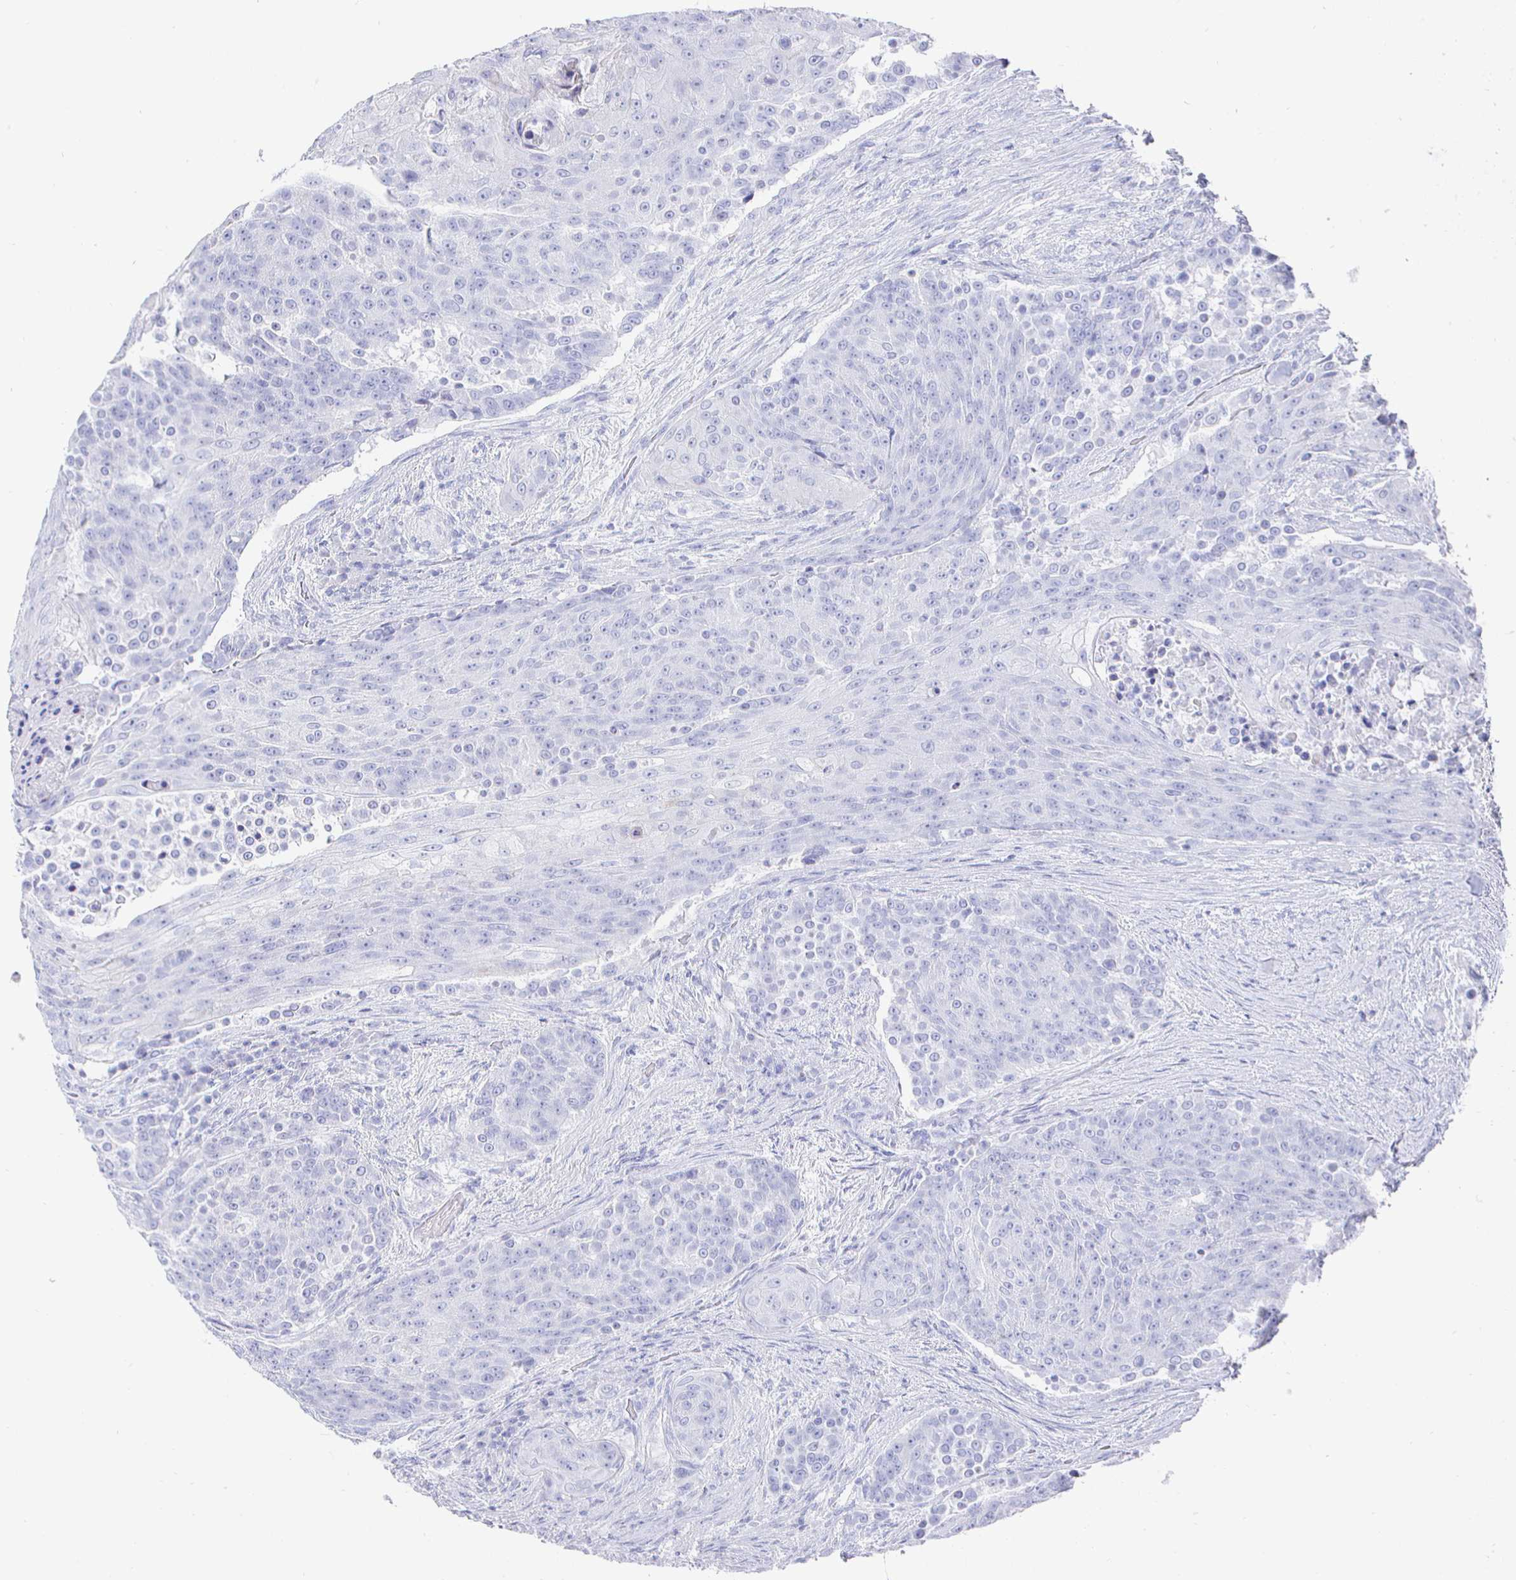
{"staining": {"intensity": "negative", "quantity": "none", "location": "none"}, "tissue": "urothelial cancer", "cell_type": "Tumor cells", "image_type": "cancer", "snomed": [{"axis": "morphology", "description": "Urothelial carcinoma, High grade"}, {"axis": "topography", "description": "Urinary bladder"}], "caption": "Urothelial cancer was stained to show a protein in brown. There is no significant positivity in tumor cells.", "gene": "CLCA1", "patient": {"sex": "female", "age": 63}}